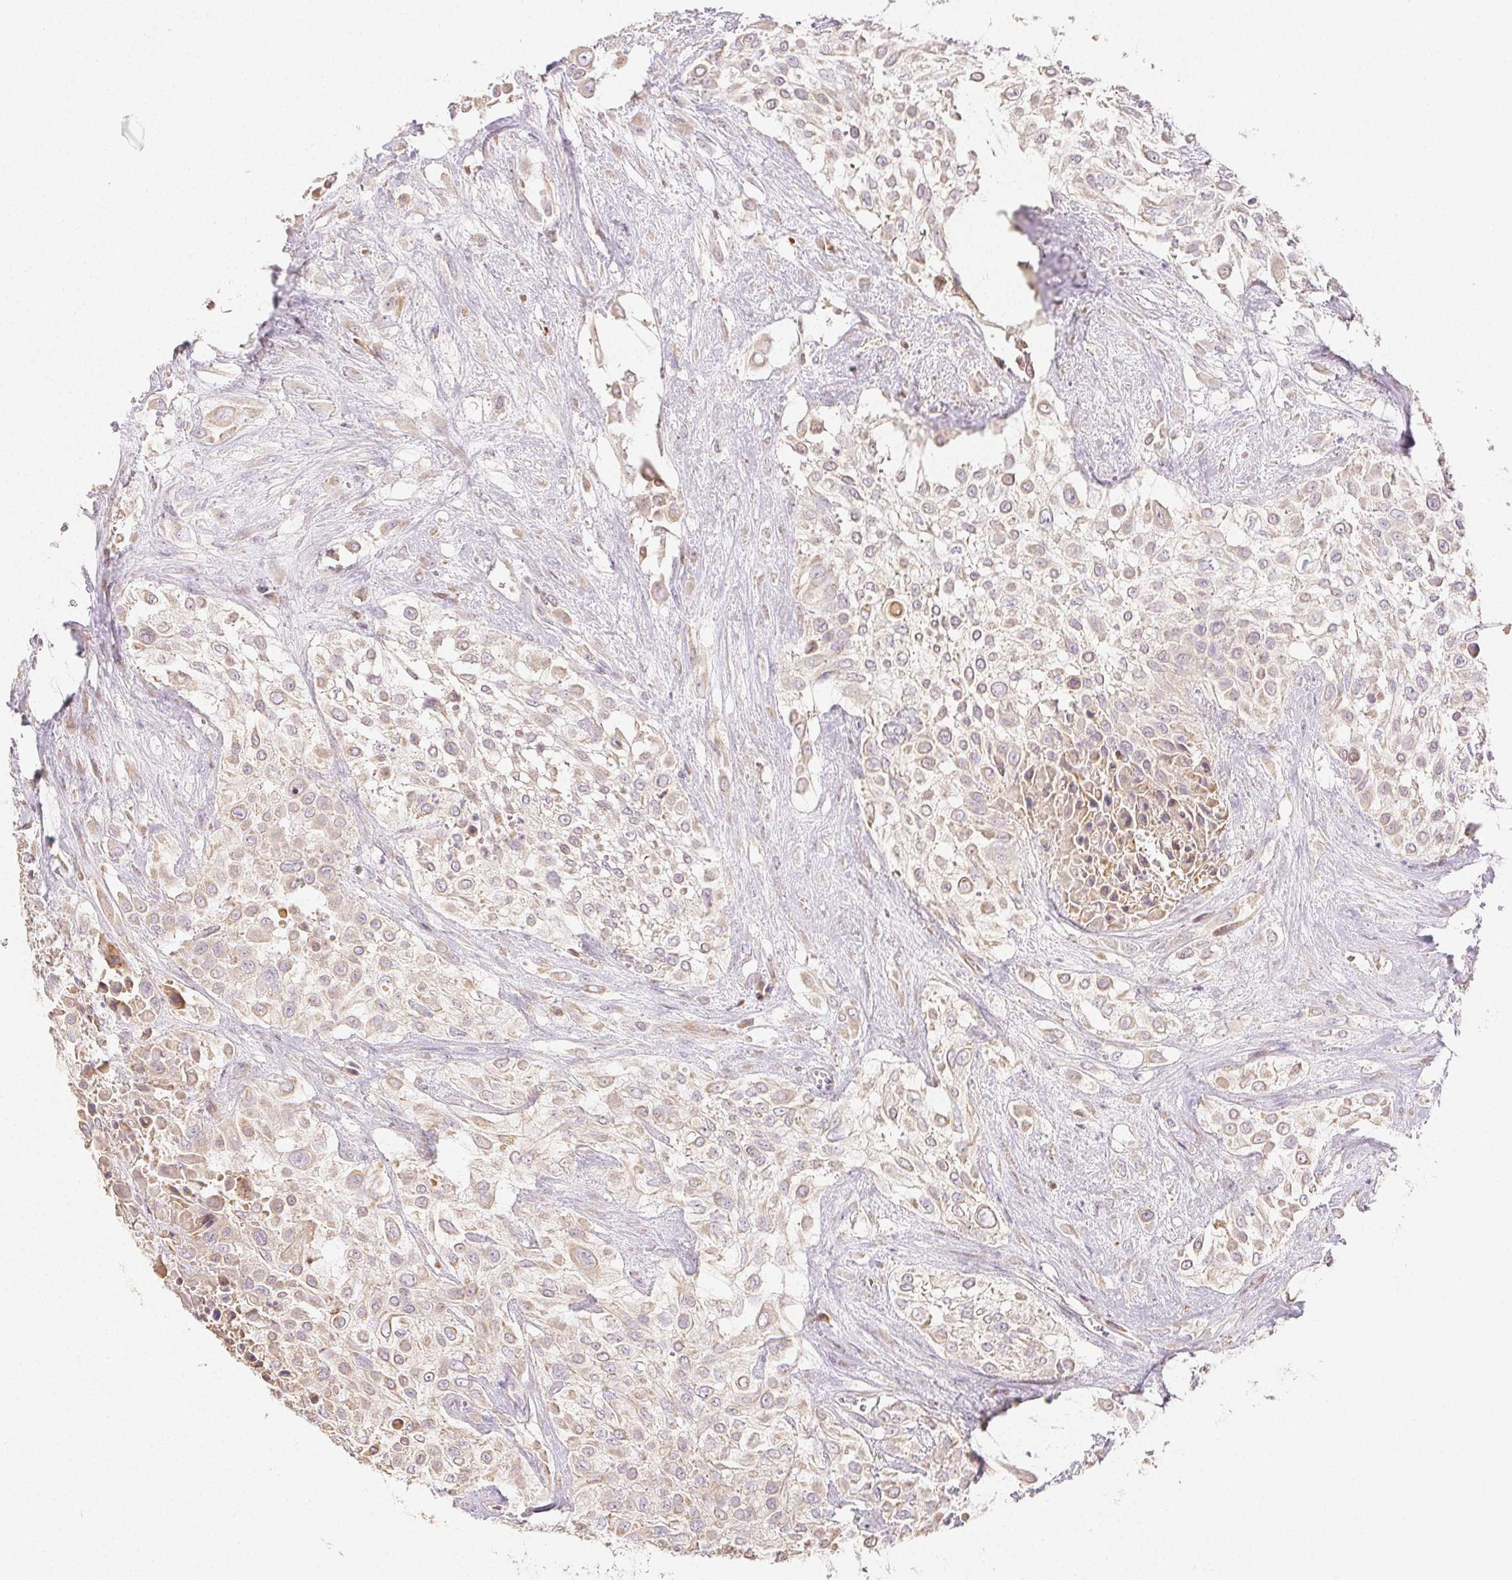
{"staining": {"intensity": "negative", "quantity": "none", "location": "none"}, "tissue": "urothelial cancer", "cell_type": "Tumor cells", "image_type": "cancer", "snomed": [{"axis": "morphology", "description": "Urothelial carcinoma, High grade"}, {"axis": "topography", "description": "Urinary bladder"}], "caption": "IHC photomicrograph of human urothelial cancer stained for a protein (brown), which reveals no positivity in tumor cells.", "gene": "ACVR1B", "patient": {"sex": "male", "age": 57}}